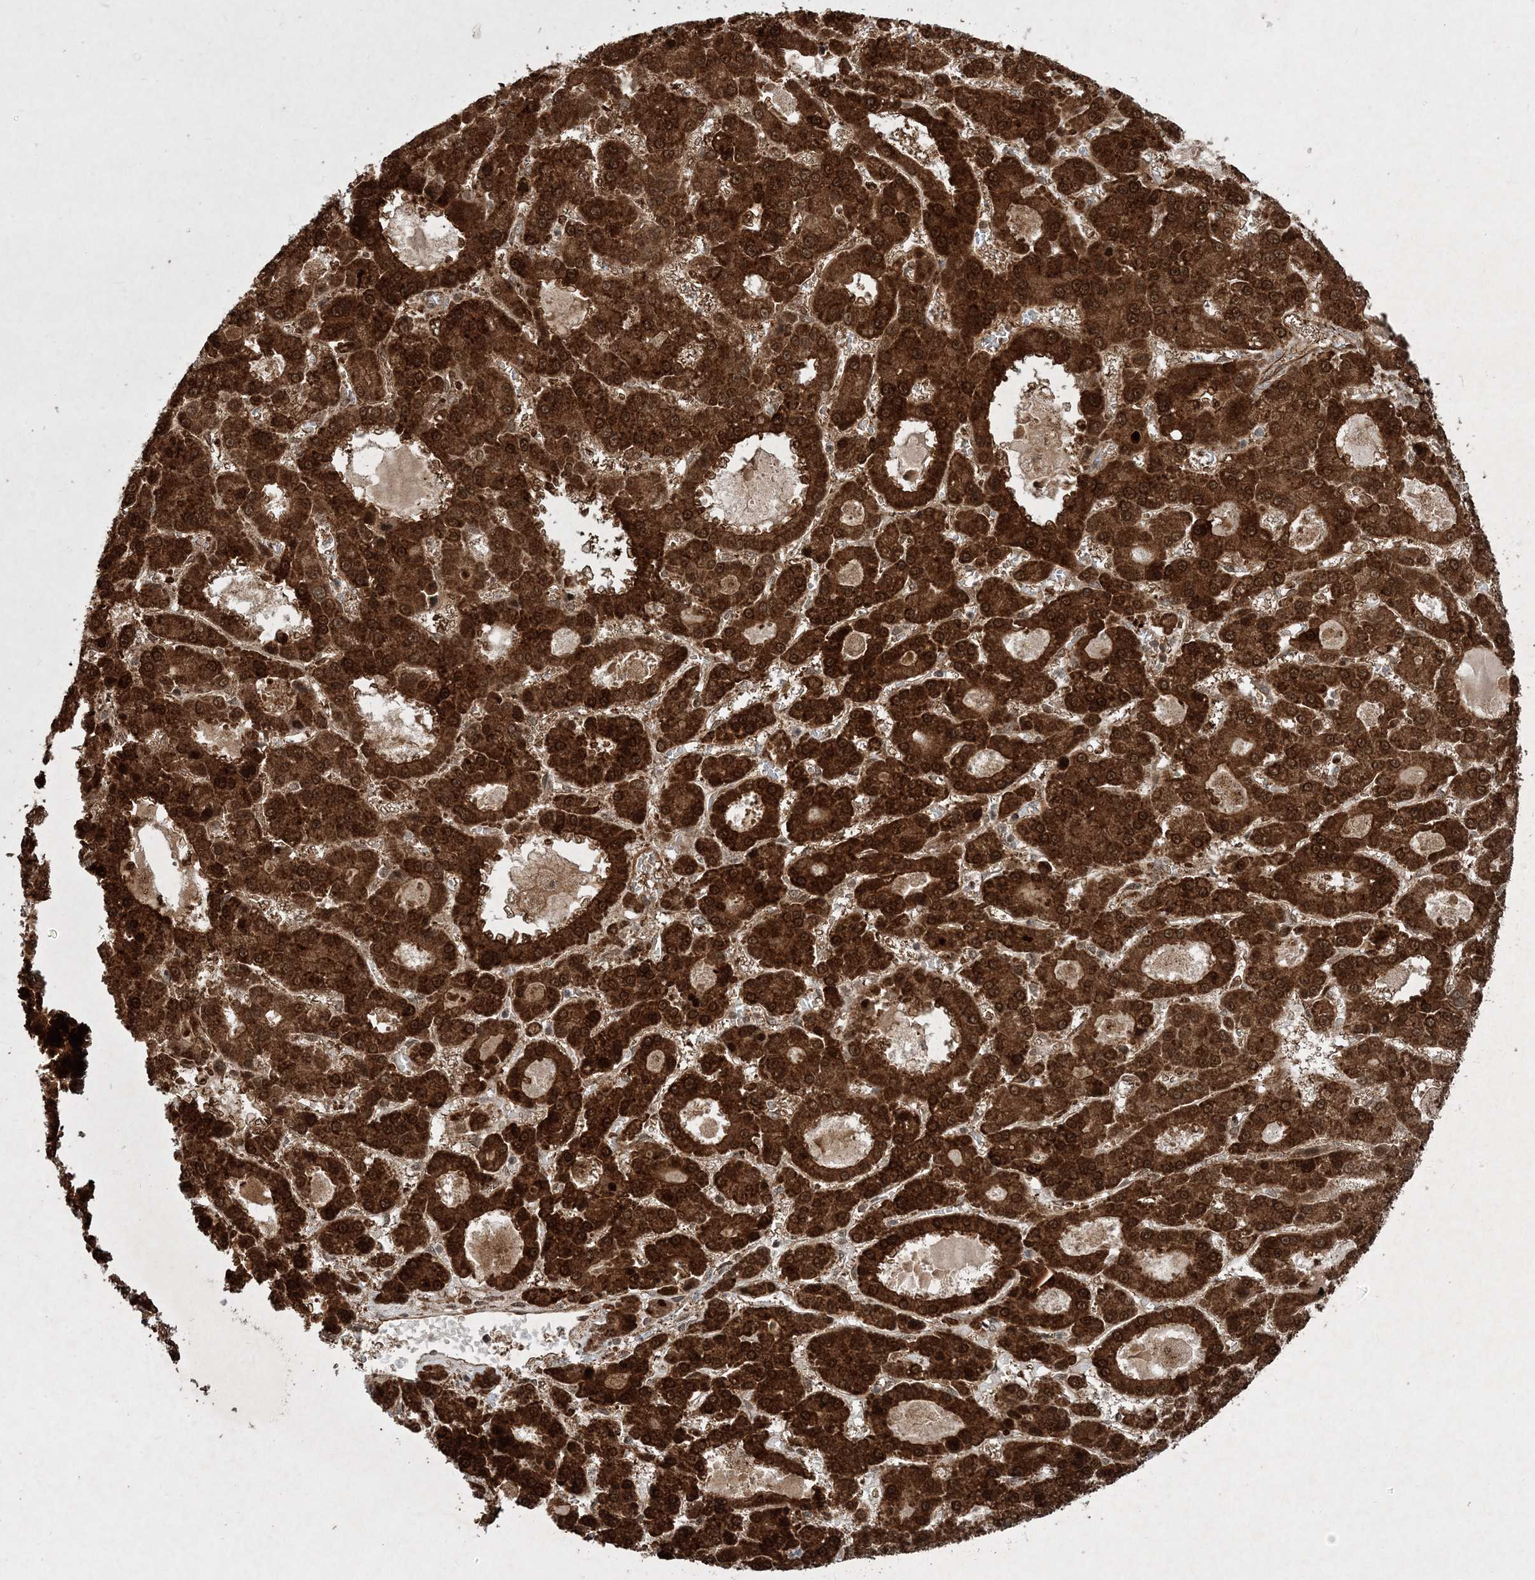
{"staining": {"intensity": "strong", "quantity": ">75%", "location": "cytoplasmic/membranous,nuclear"}, "tissue": "liver cancer", "cell_type": "Tumor cells", "image_type": "cancer", "snomed": [{"axis": "morphology", "description": "Carcinoma, Hepatocellular, NOS"}, {"axis": "topography", "description": "Liver"}], "caption": "Immunohistochemical staining of human liver cancer reveals high levels of strong cytoplasmic/membranous and nuclear protein staining in approximately >75% of tumor cells.", "gene": "PLEKHM2", "patient": {"sex": "male", "age": 70}}